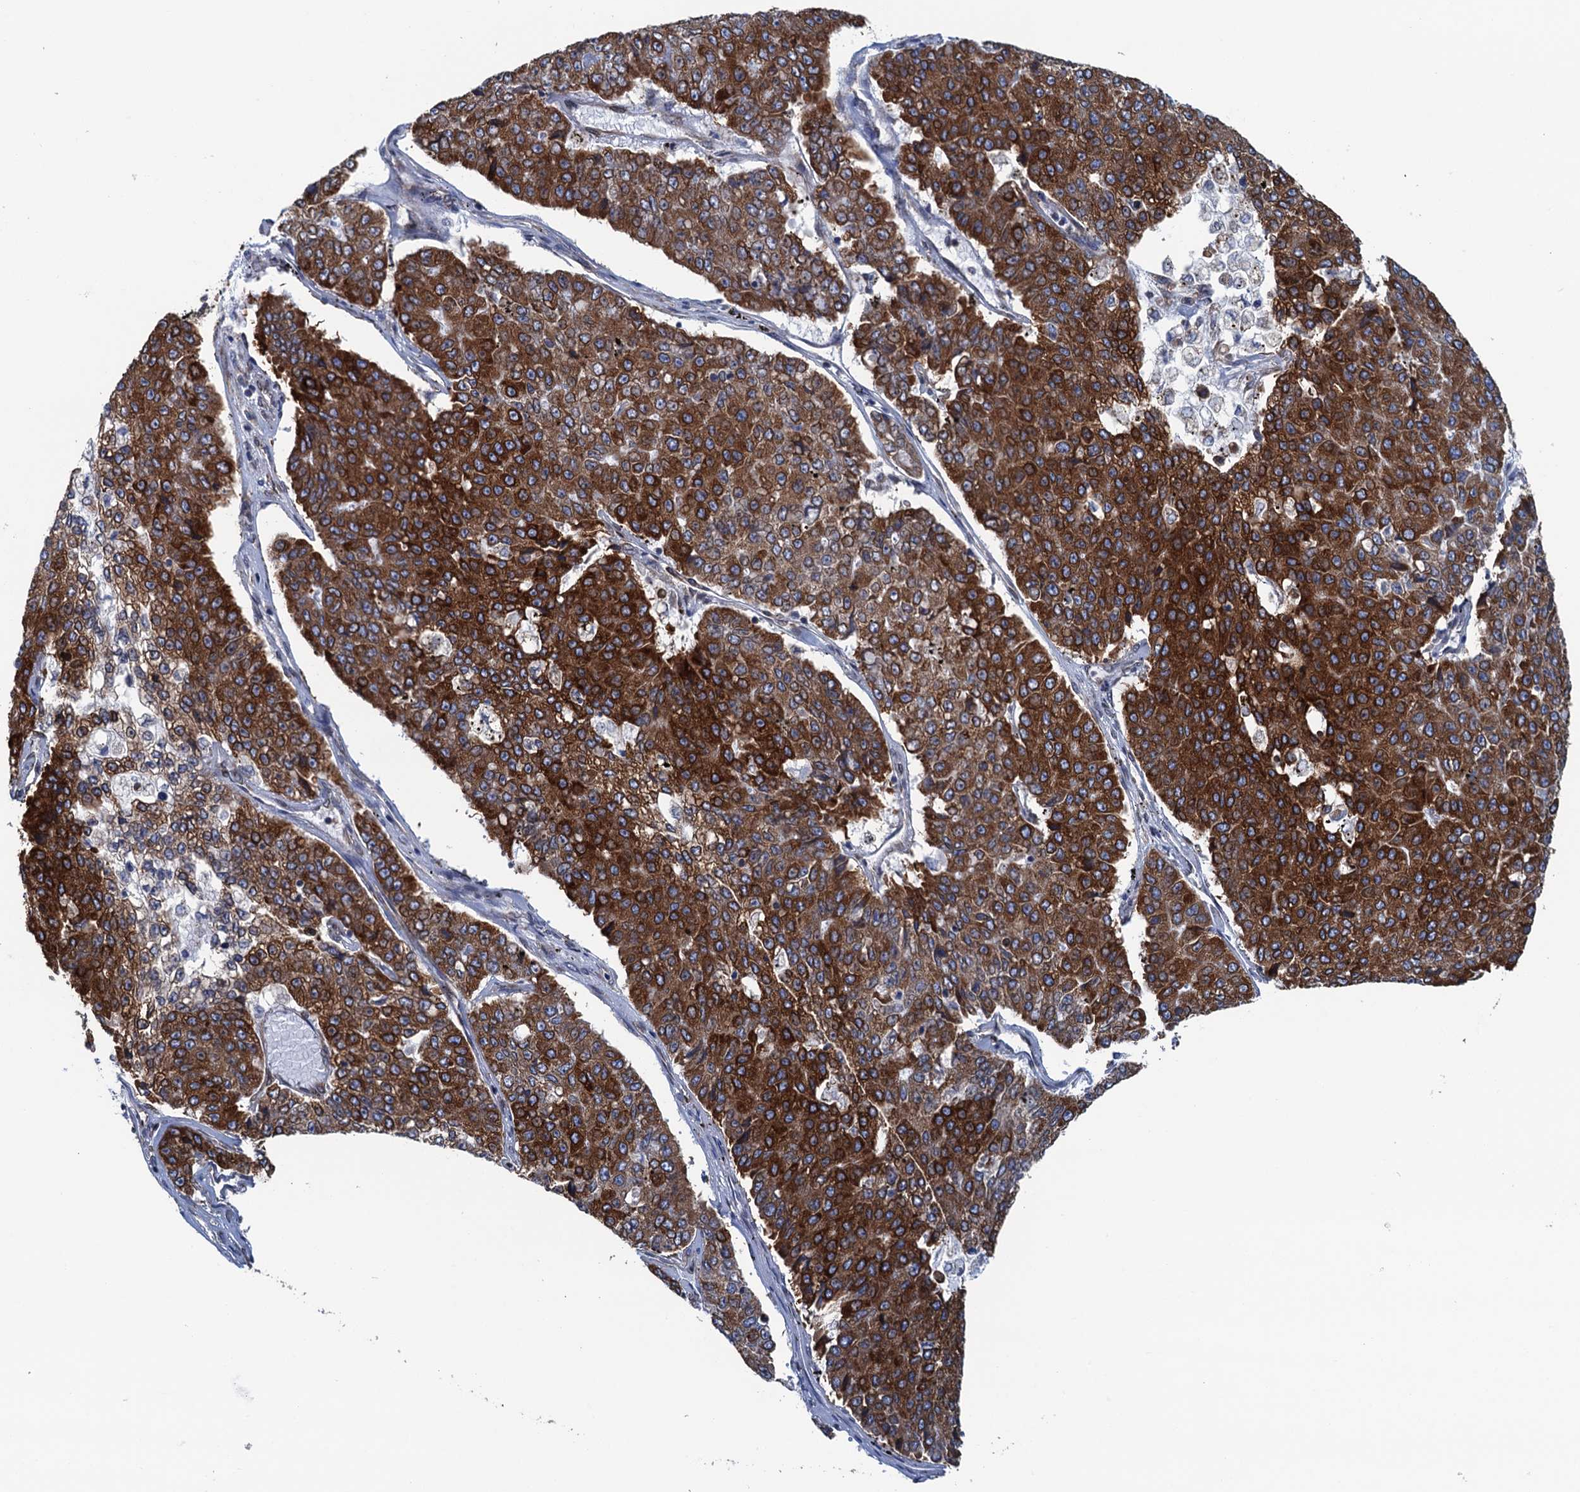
{"staining": {"intensity": "strong", "quantity": ">75%", "location": "cytoplasmic/membranous"}, "tissue": "pancreatic cancer", "cell_type": "Tumor cells", "image_type": "cancer", "snomed": [{"axis": "morphology", "description": "Adenocarcinoma, NOS"}, {"axis": "topography", "description": "Pancreas"}], "caption": "About >75% of tumor cells in pancreatic adenocarcinoma show strong cytoplasmic/membranous protein staining as visualized by brown immunohistochemical staining.", "gene": "TMEM205", "patient": {"sex": "male", "age": 50}}